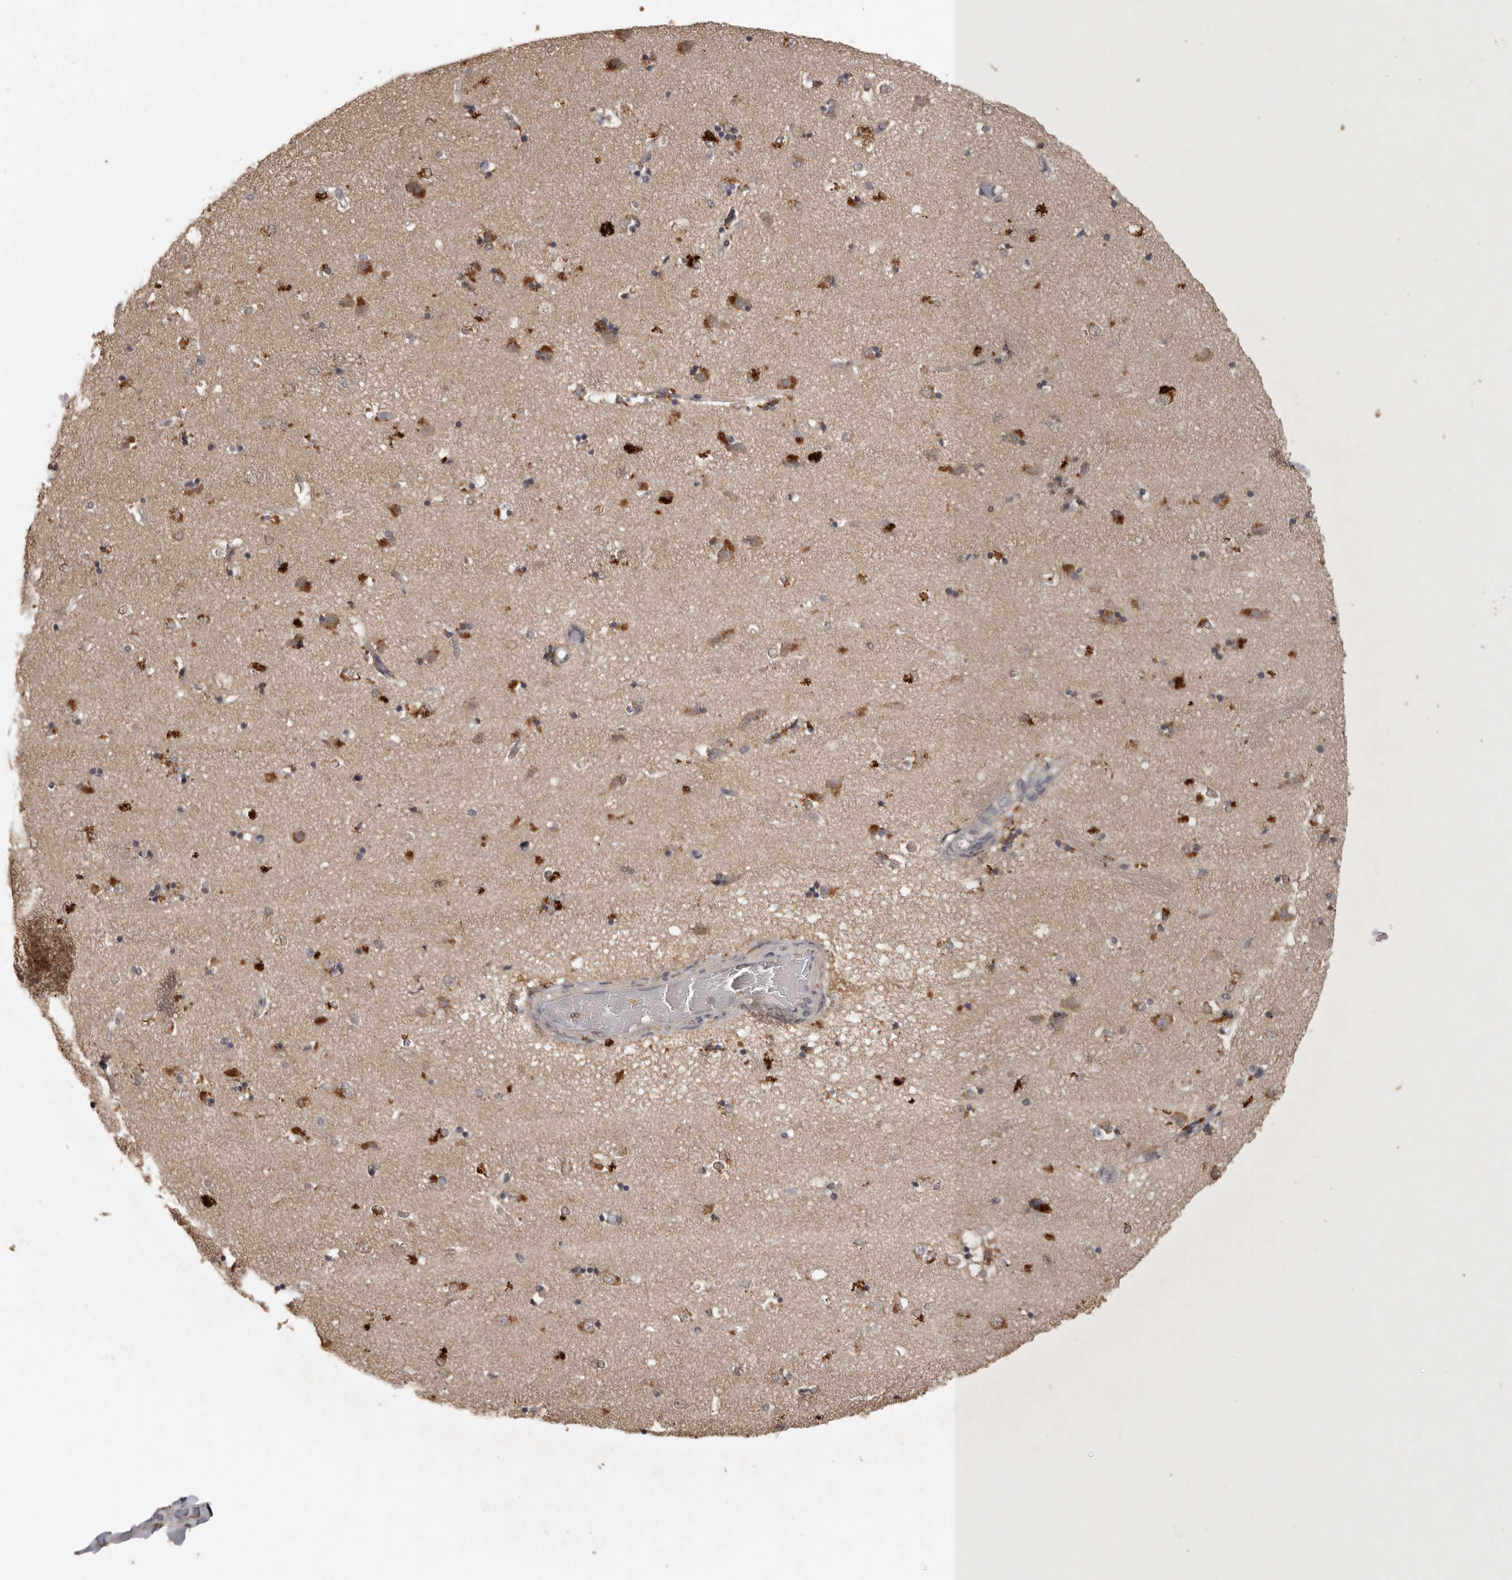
{"staining": {"intensity": "moderate", "quantity": "25%-75%", "location": "cytoplasmic/membranous"}, "tissue": "caudate", "cell_type": "Glial cells", "image_type": "normal", "snomed": [{"axis": "morphology", "description": "Normal tissue, NOS"}, {"axis": "topography", "description": "Lateral ventricle wall"}], "caption": "Immunohistochemistry (IHC) micrograph of normal caudate: caudate stained using immunohistochemistry exhibits medium levels of moderate protein expression localized specifically in the cytoplasmic/membranous of glial cells, appearing as a cytoplasmic/membranous brown color.", "gene": "ADAMTS4", "patient": {"sex": "male", "age": 45}}